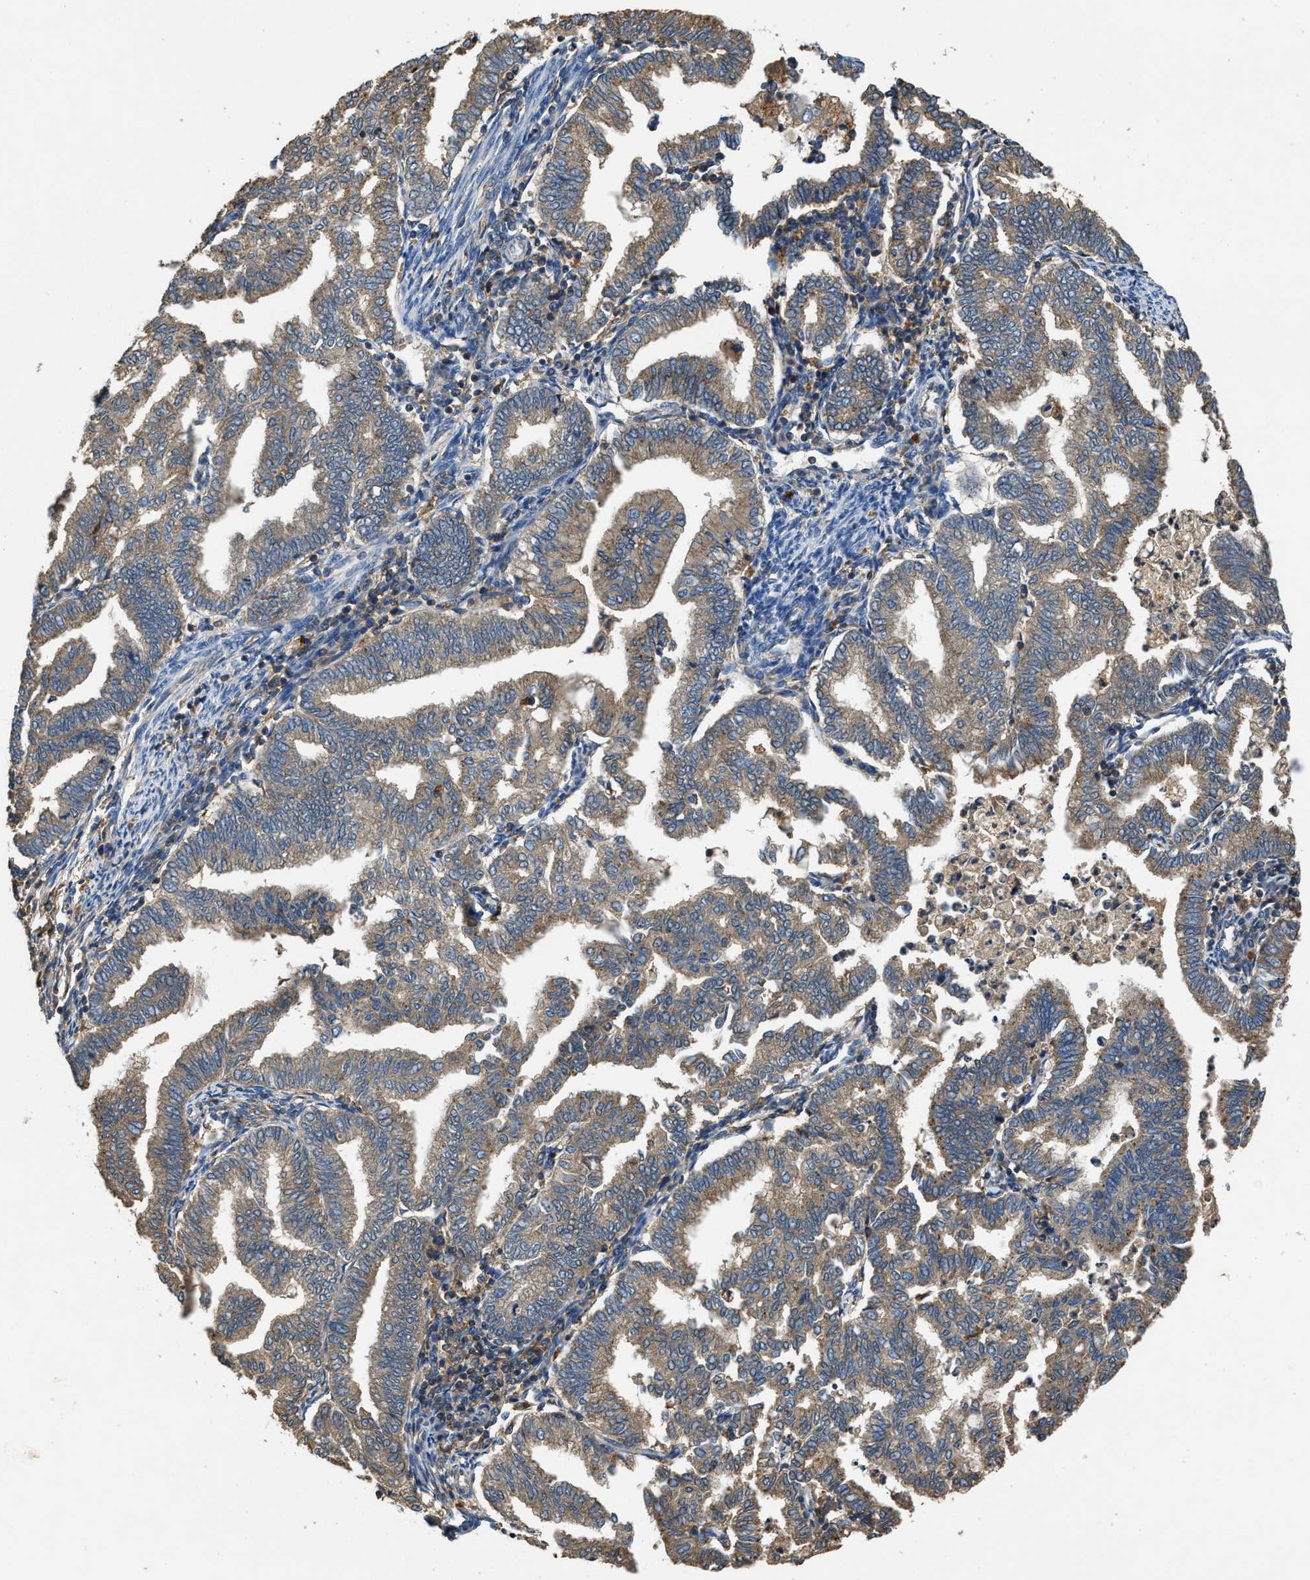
{"staining": {"intensity": "weak", "quantity": ">75%", "location": "cytoplasmic/membranous"}, "tissue": "endometrial cancer", "cell_type": "Tumor cells", "image_type": "cancer", "snomed": [{"axis": "morphology", "description": "Polyp, NOS"}, {"axis": "morphology", "description": "Adenocarcinoma, NOS"}, {"axis": "morphology", "description": "Adenoma, NOS"}, {"axis": "topography", "description": "Endometrium"}], "caption": "Immunohistochemistry (IHC) histopathology image of endometrial cancer stained for a protein (brown), which exhibits low levels of weak cytoplasmic/membranous positivity in approximately >75% of tumor cells.", "gene": "BLOC1S1", "patient": {"sex": "female", "age": 79}}